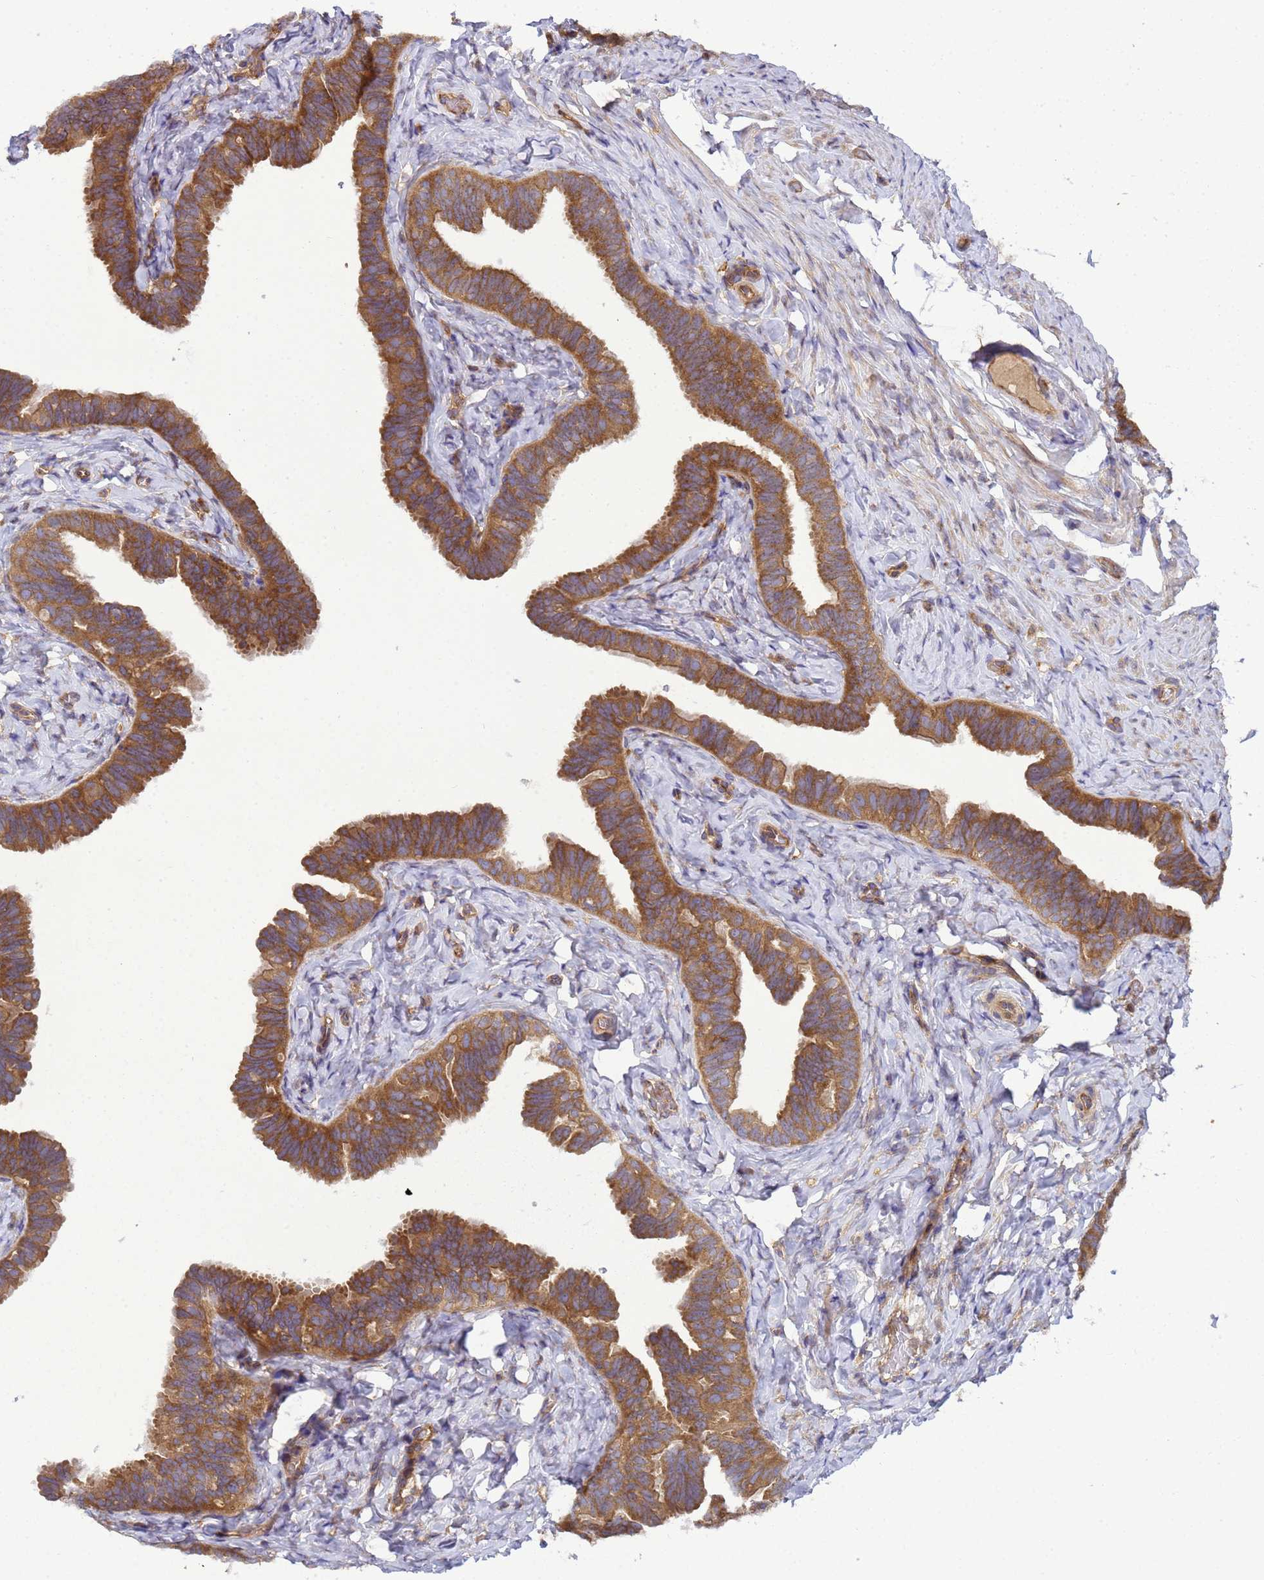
{"staining": {"intensity": "strong", "quantity": ">75%", "location": "cytoplasmic/membranous"}, "tissue": "fallopian tube", "cell_type": "Glandular cells", "image_type": "normal", "snomed": [{"axis": "morphology", "description": "Normal tissue, NOS"}, {"axis": "topography", "description": "Fallopian tube"}], "caption": "Benign fallopian tube exhibits strong cytoplasmic/membranous positivity in about >75% of glandular cells.", "gene": "BECN1", "patient": {"sex": "female", "age": 65}}